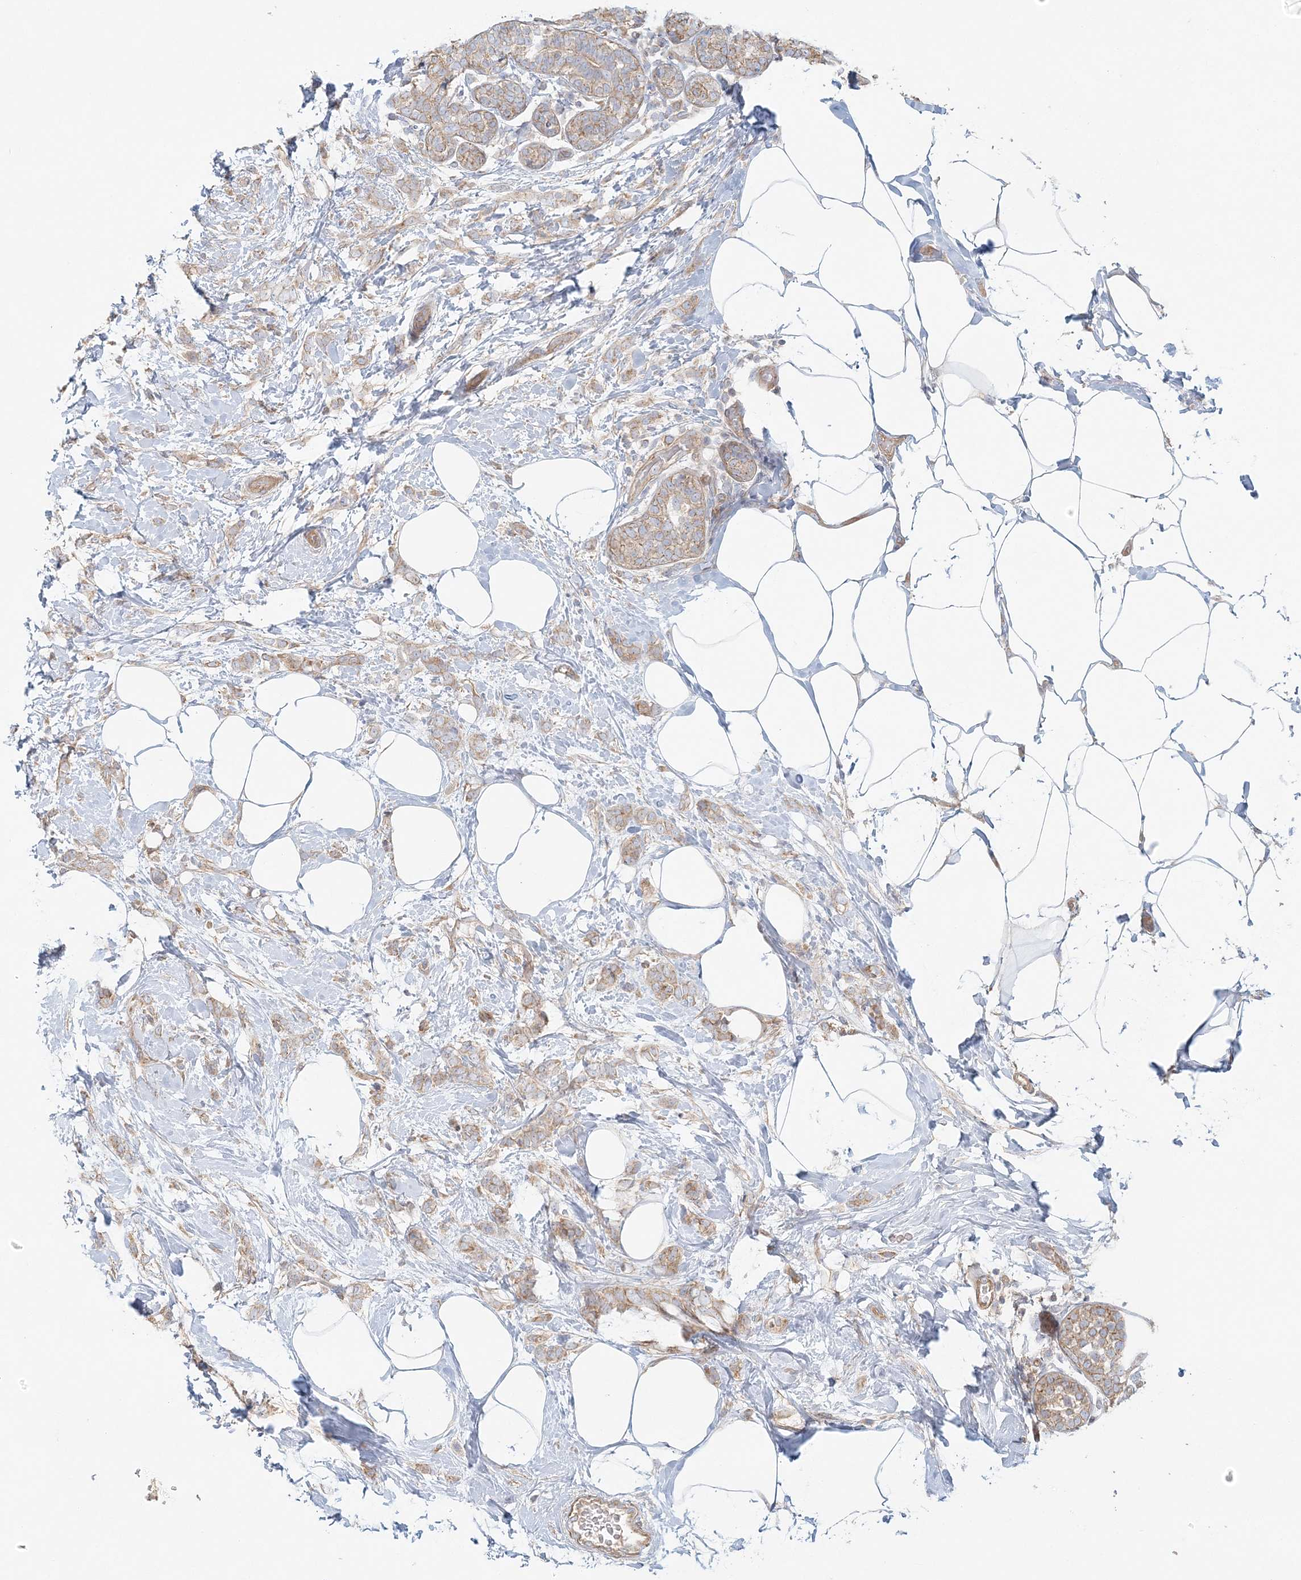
{"staining": {"intensity": "moderate", "quantity": ">75%", "location": "cytoplasmic/membranous"}, "tissue": "breast cancer", "cell_type": "Tumor cells", "image_type": "cancer", "snomed": [{"axis": "morphology", "description": "Lobular carcinoma, in situ"}, {"axis": "morphology", "description": "Lobular carcinoma"}, {"axis": "topography", "description": "Breast"}], "caption": "Protein staining of breast cancer (lobular carcinoma) tissue exhibits moderate cytoplasmic/membranous expression in approximately >75% of tumor cells. (brown staining indicates protein expression, while blue staining denotes nuclei).", "gene": "KIAA0232", "patient": {"sex": "female", "age": 41}}